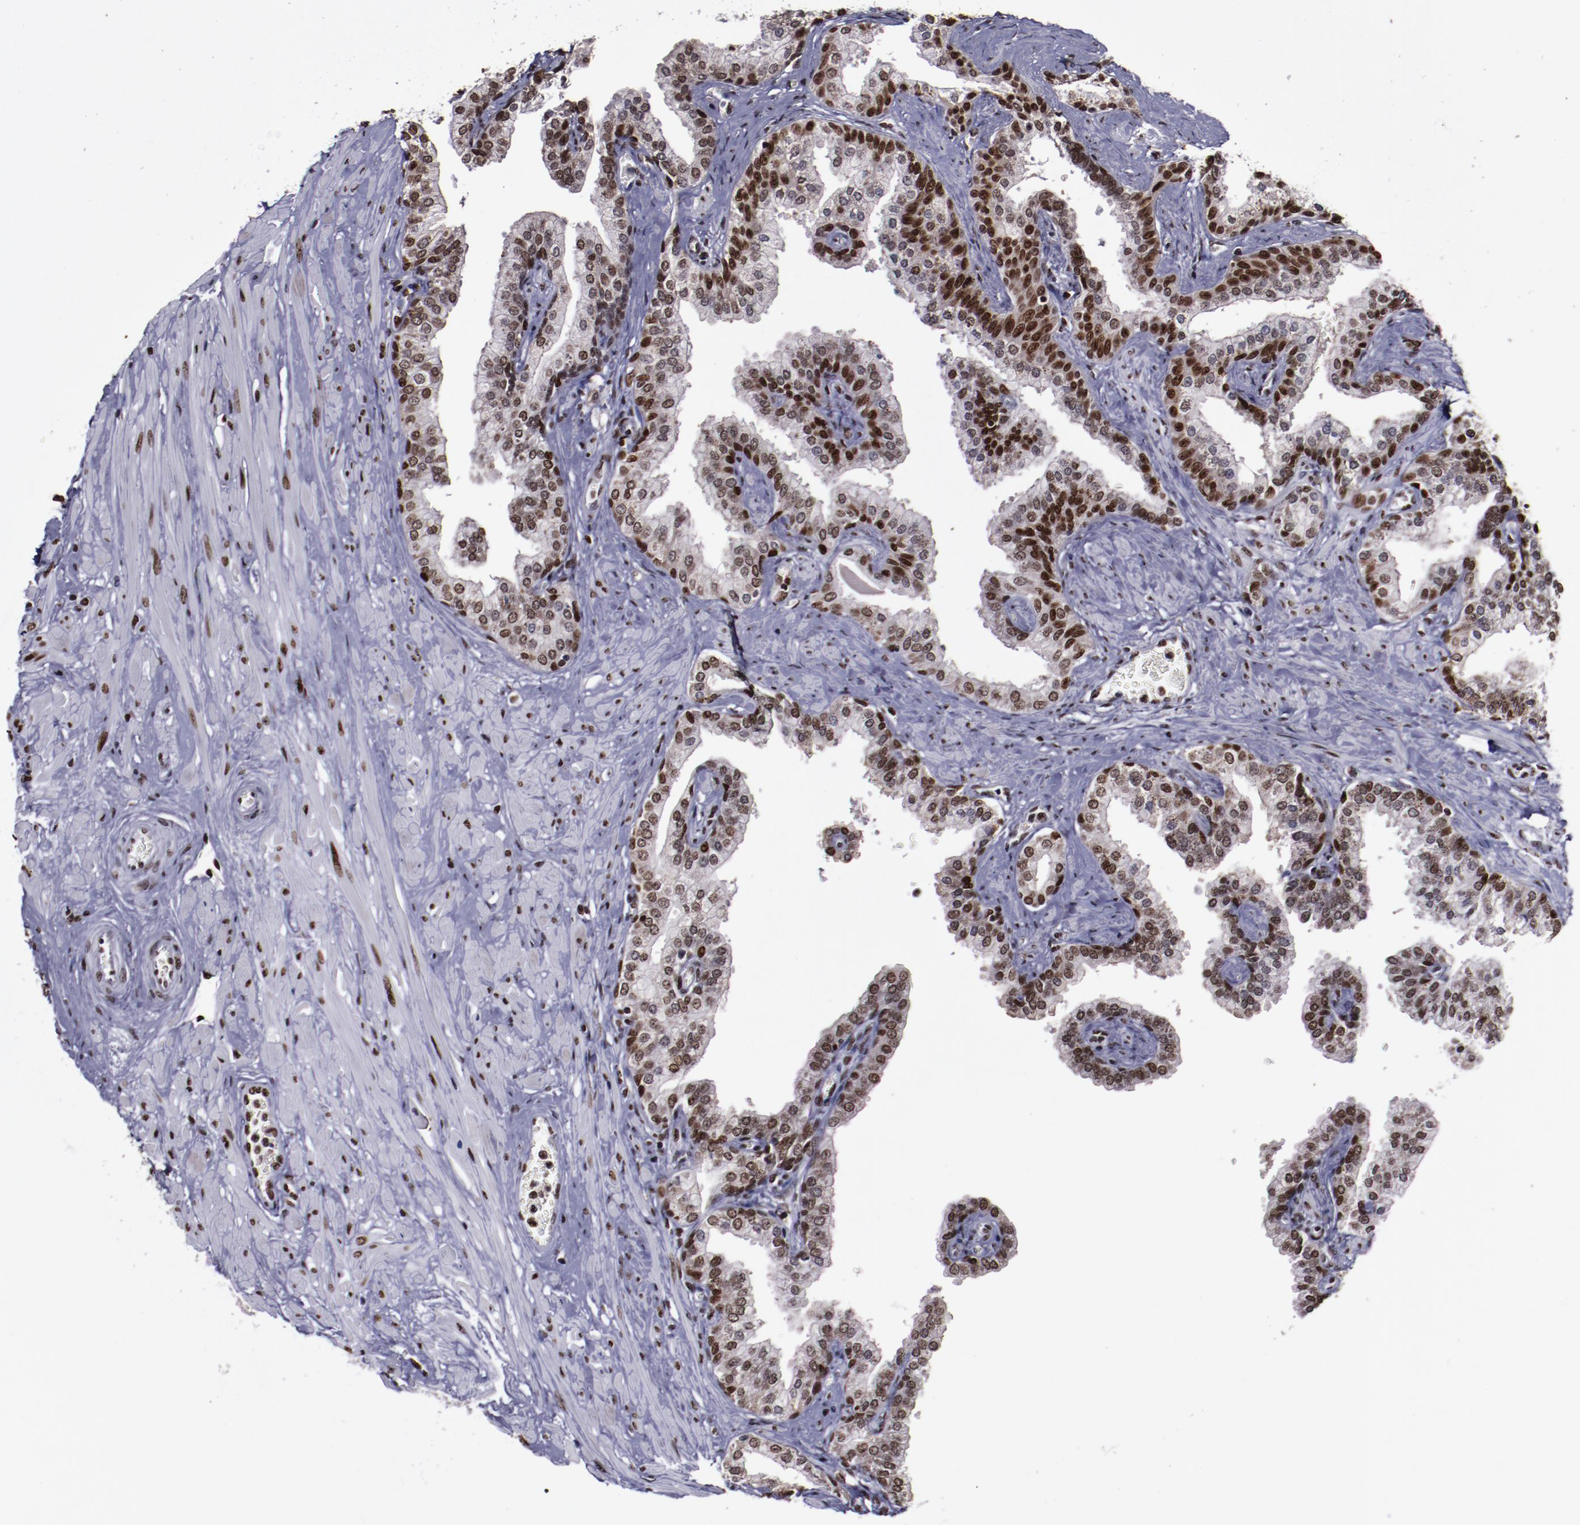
{"staining": {"intensity": "moderate", "quantity": ">75%", "location": "nuclear"}, "tissue": "prostate", "cell_type": "Glandular cells", "image_type": "normal", "snomed": [{"axis": "morphology", "description": "Normal tissue, NOS"}, {"axis": "topography", "description": "Prostate"}], "caption": "Immunohistochemical staining of unremarkable prostate shows moderate nuclear protein expression in about >75% of glandular cells. Ihc stains the protein of interest in brown and the nuclei are stained blue.", "gene": "APEX1", "patient": {"sex": "male", "age": 60}}